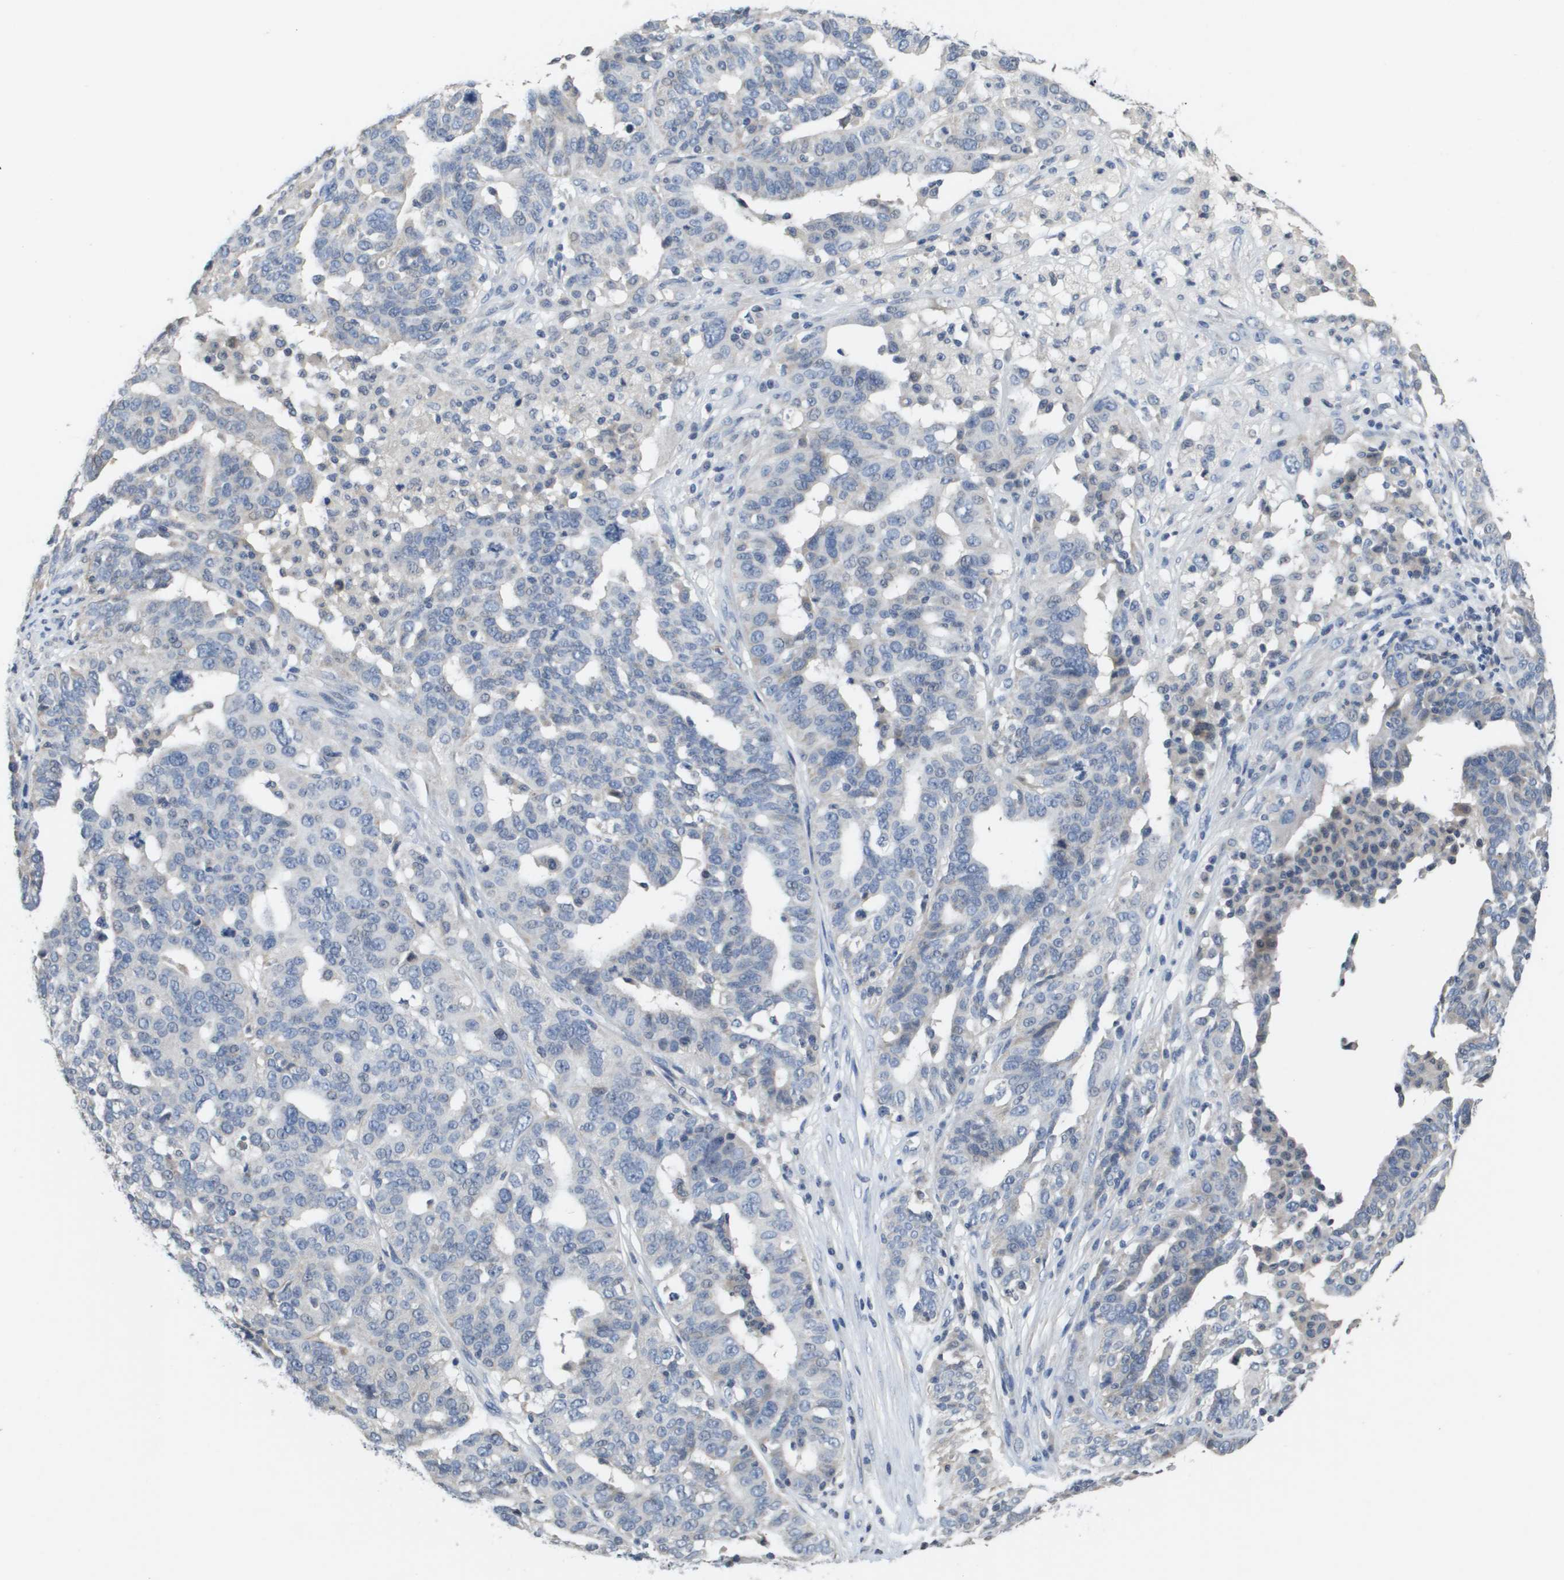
{"staining": {"intensity": "negative", "quantity": "none", "location": "none"}, "tissue": "ovarian cancer", "cell_type": "Tumor cells", "image_type": "cancer", "snomed": [{"axis": "morphology", "description": "Cystadenocarcinoma, serous, NOS"}, {"axis": "topography", "description": "Ovary"}], "caption": "Human ovarian serous cystadenocarcinoma stained for a protein using IHC exhibits no staining in tumor cells.", "gene": "CAPN11", "patient": {"sex": "female", "age": 59}}